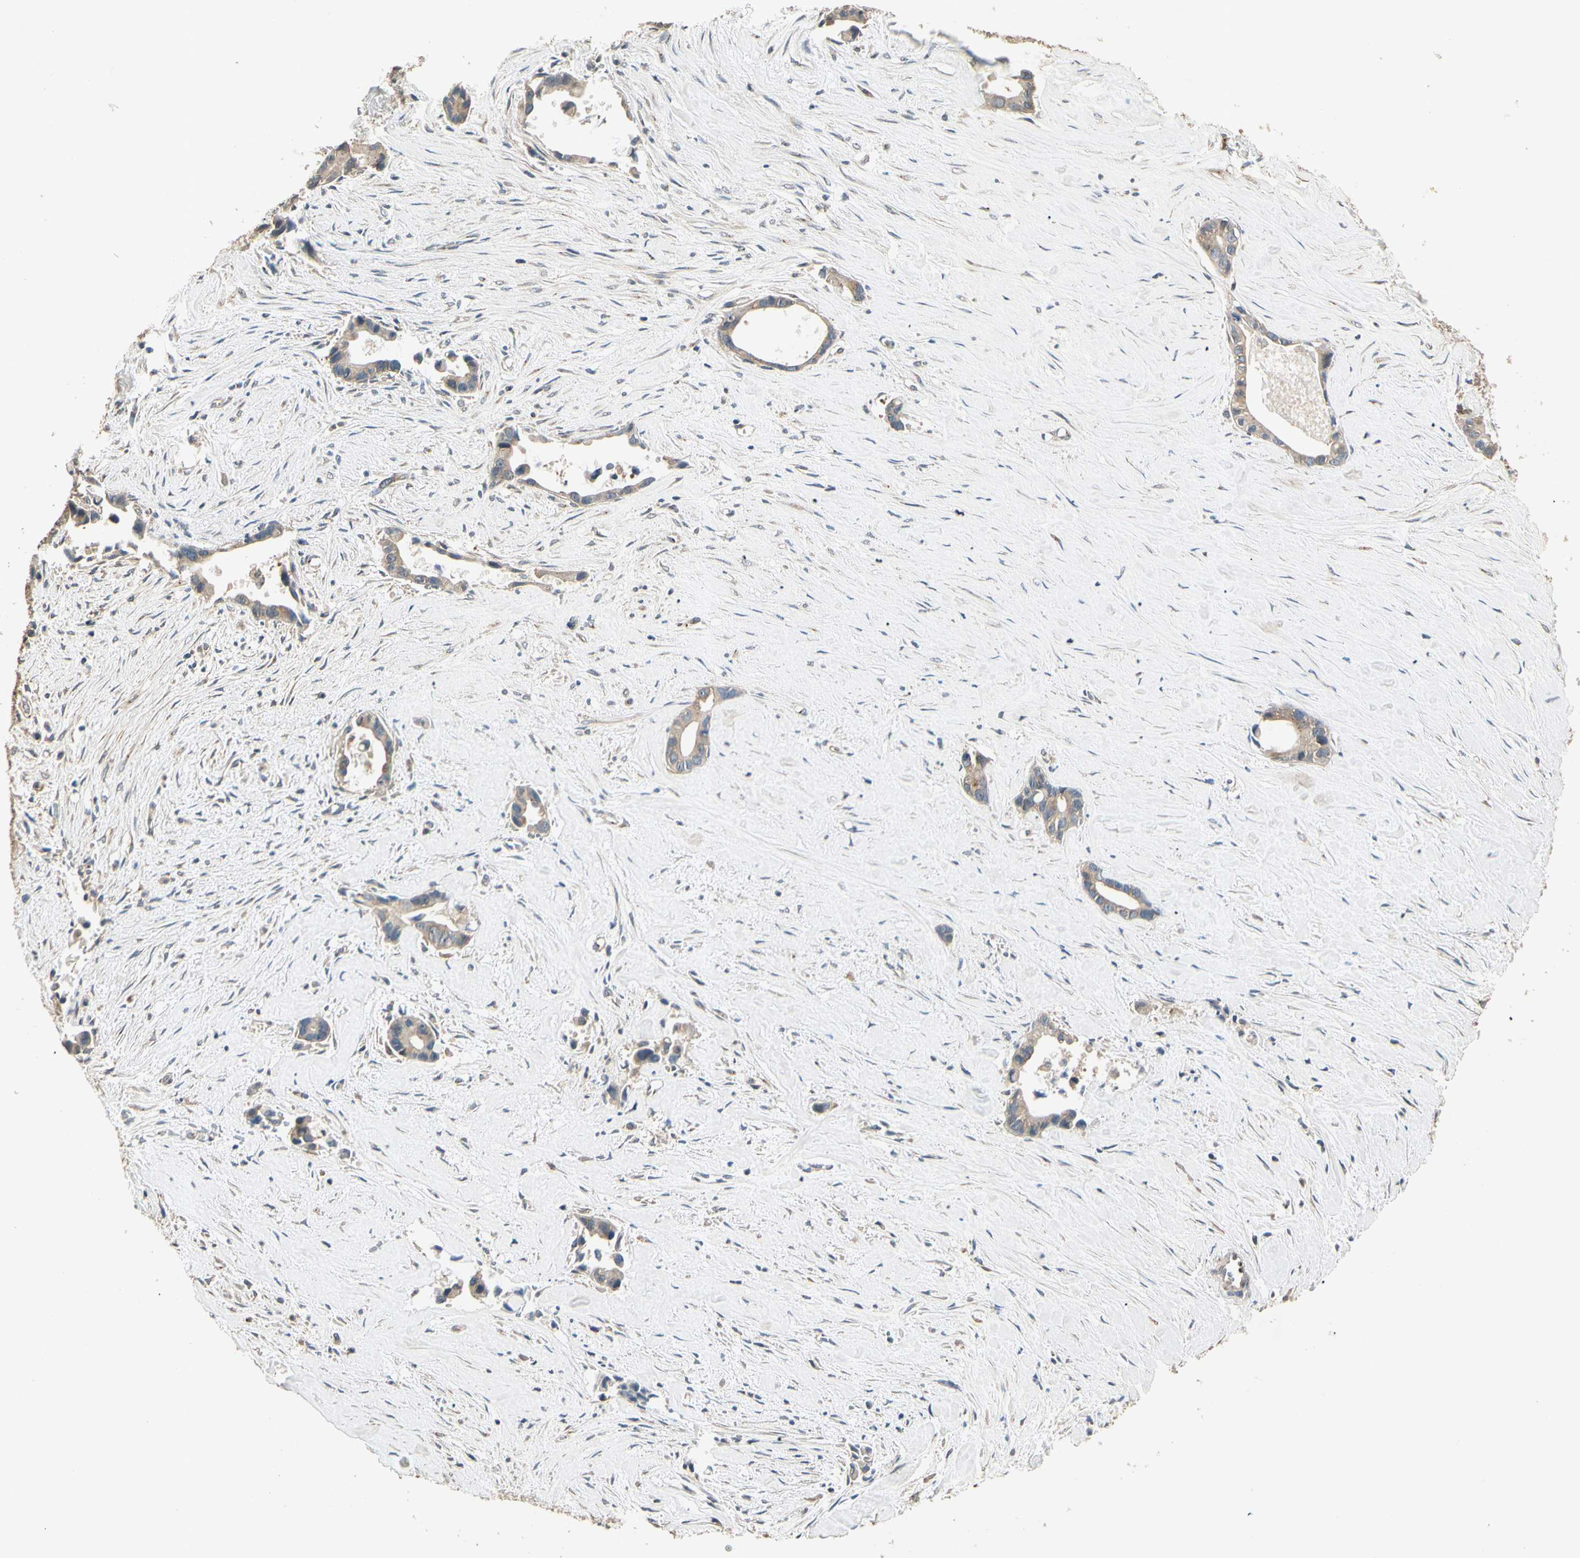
{"staining": {"intensity": "weak", "quantity": ">75%", "location": "cytoplasmic/membranous"}, "tissue": "liver cancer", "cell_type": "Tumor cells", "image_type": "cancer", "snomed": [{"axis": "morphology", "description": "Cholangiocarcinoma"}, {"axis": "topography", "description": "Liver"}], "caption": "The histopathology image displays staining of liver cancer (cholangiocarcinoma), revealing weak cytoplasmic/membranous protein positivity (brown color) within tumor cells.", "gene": "AKAP9", "patient": {"sex": "female", "age": 55}}